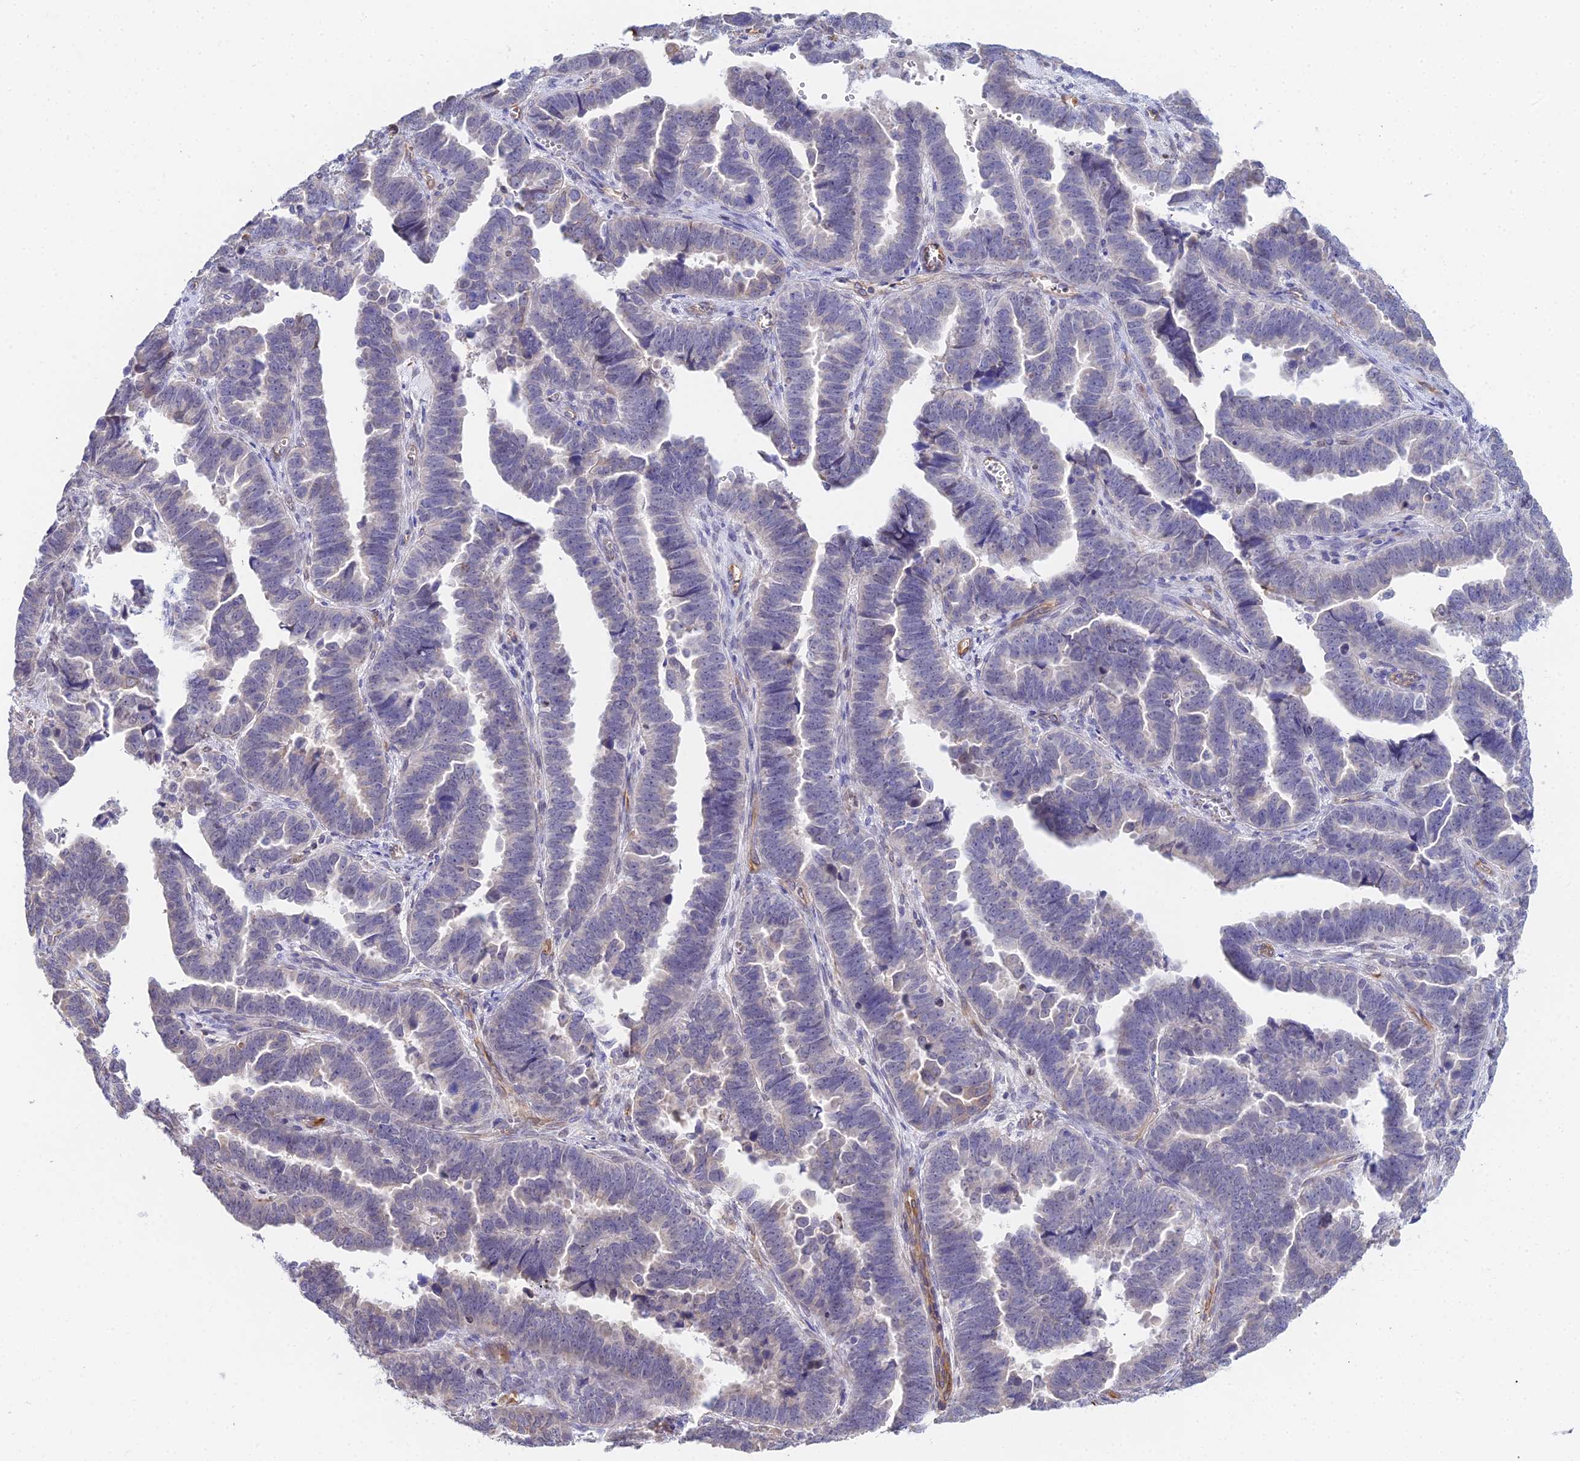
{"staining": {"intensity": "negative", "quantity": "none", "location": "none"}, "tissue": "endometrial cancer", "cell_type": "Tumor cells", "image_type": "cancer", "snomed": [{"axis": "morphology", "description": "Adenocarcinoma, NOS"}, {"axis": "topography", "description": "Endometrium"}], "caption": "Endometrial adenocarcinoma stained for a protein using IHC reveals no positivity tumor cells.", "gene": "MXRA7", "patient": {"sex": "female", "age": 75}}